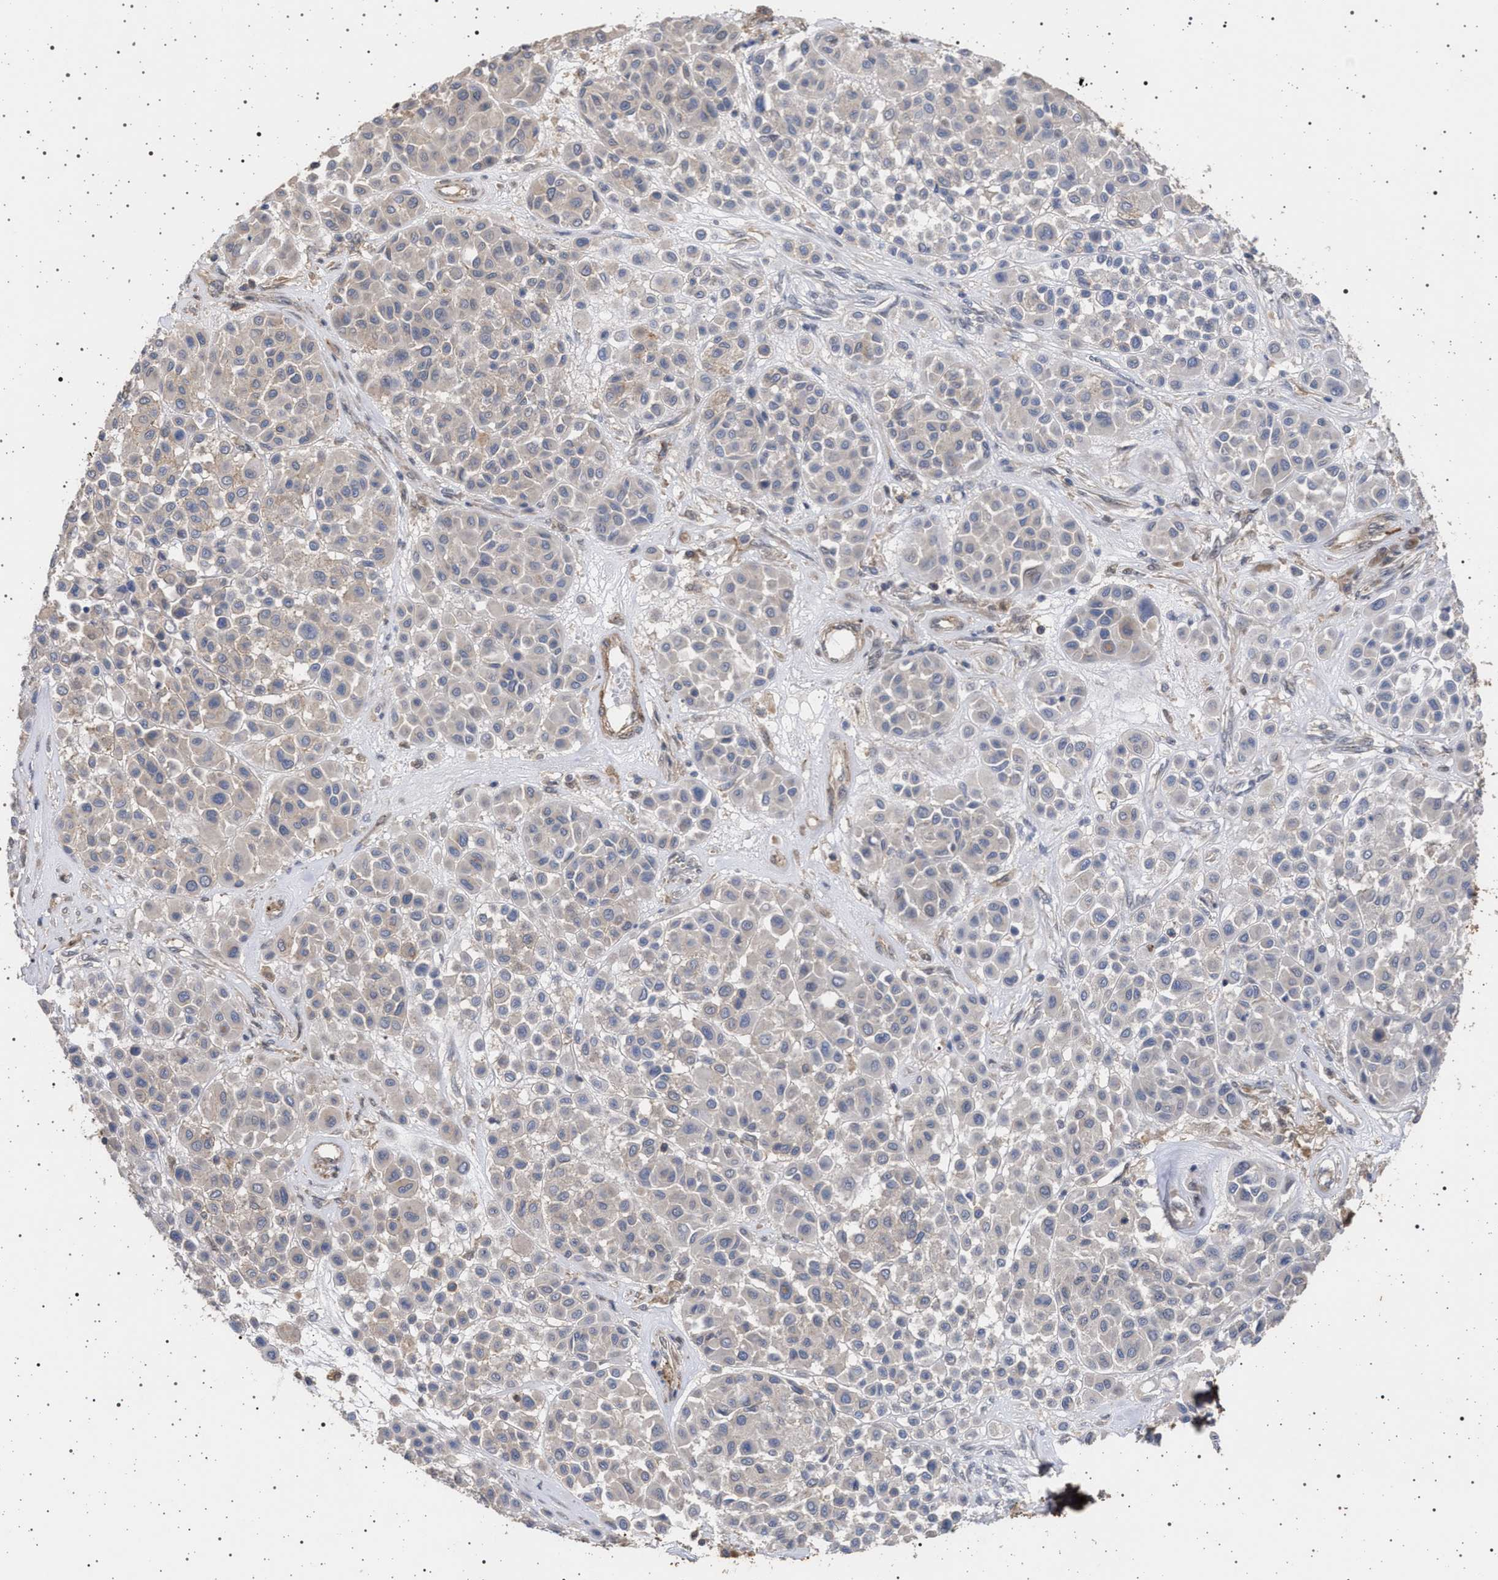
{"staining": {"intensity": "negative", "quantity": "none", "location": "none"}, "tissue": "melanoma", "cell_type": "Tumor cells", "image_type": "cancer", "snomed": [{"axis": "morphology", "description": "Malignant melanoma, Metastatic site"}, {"axis": "topography", "description": "Soft tissue"}], "caption": "Tumor cells are negative for brown protein staining in melanoma.", "gene": "IFT20", "patient": {"sex": "male", "age": 41}}